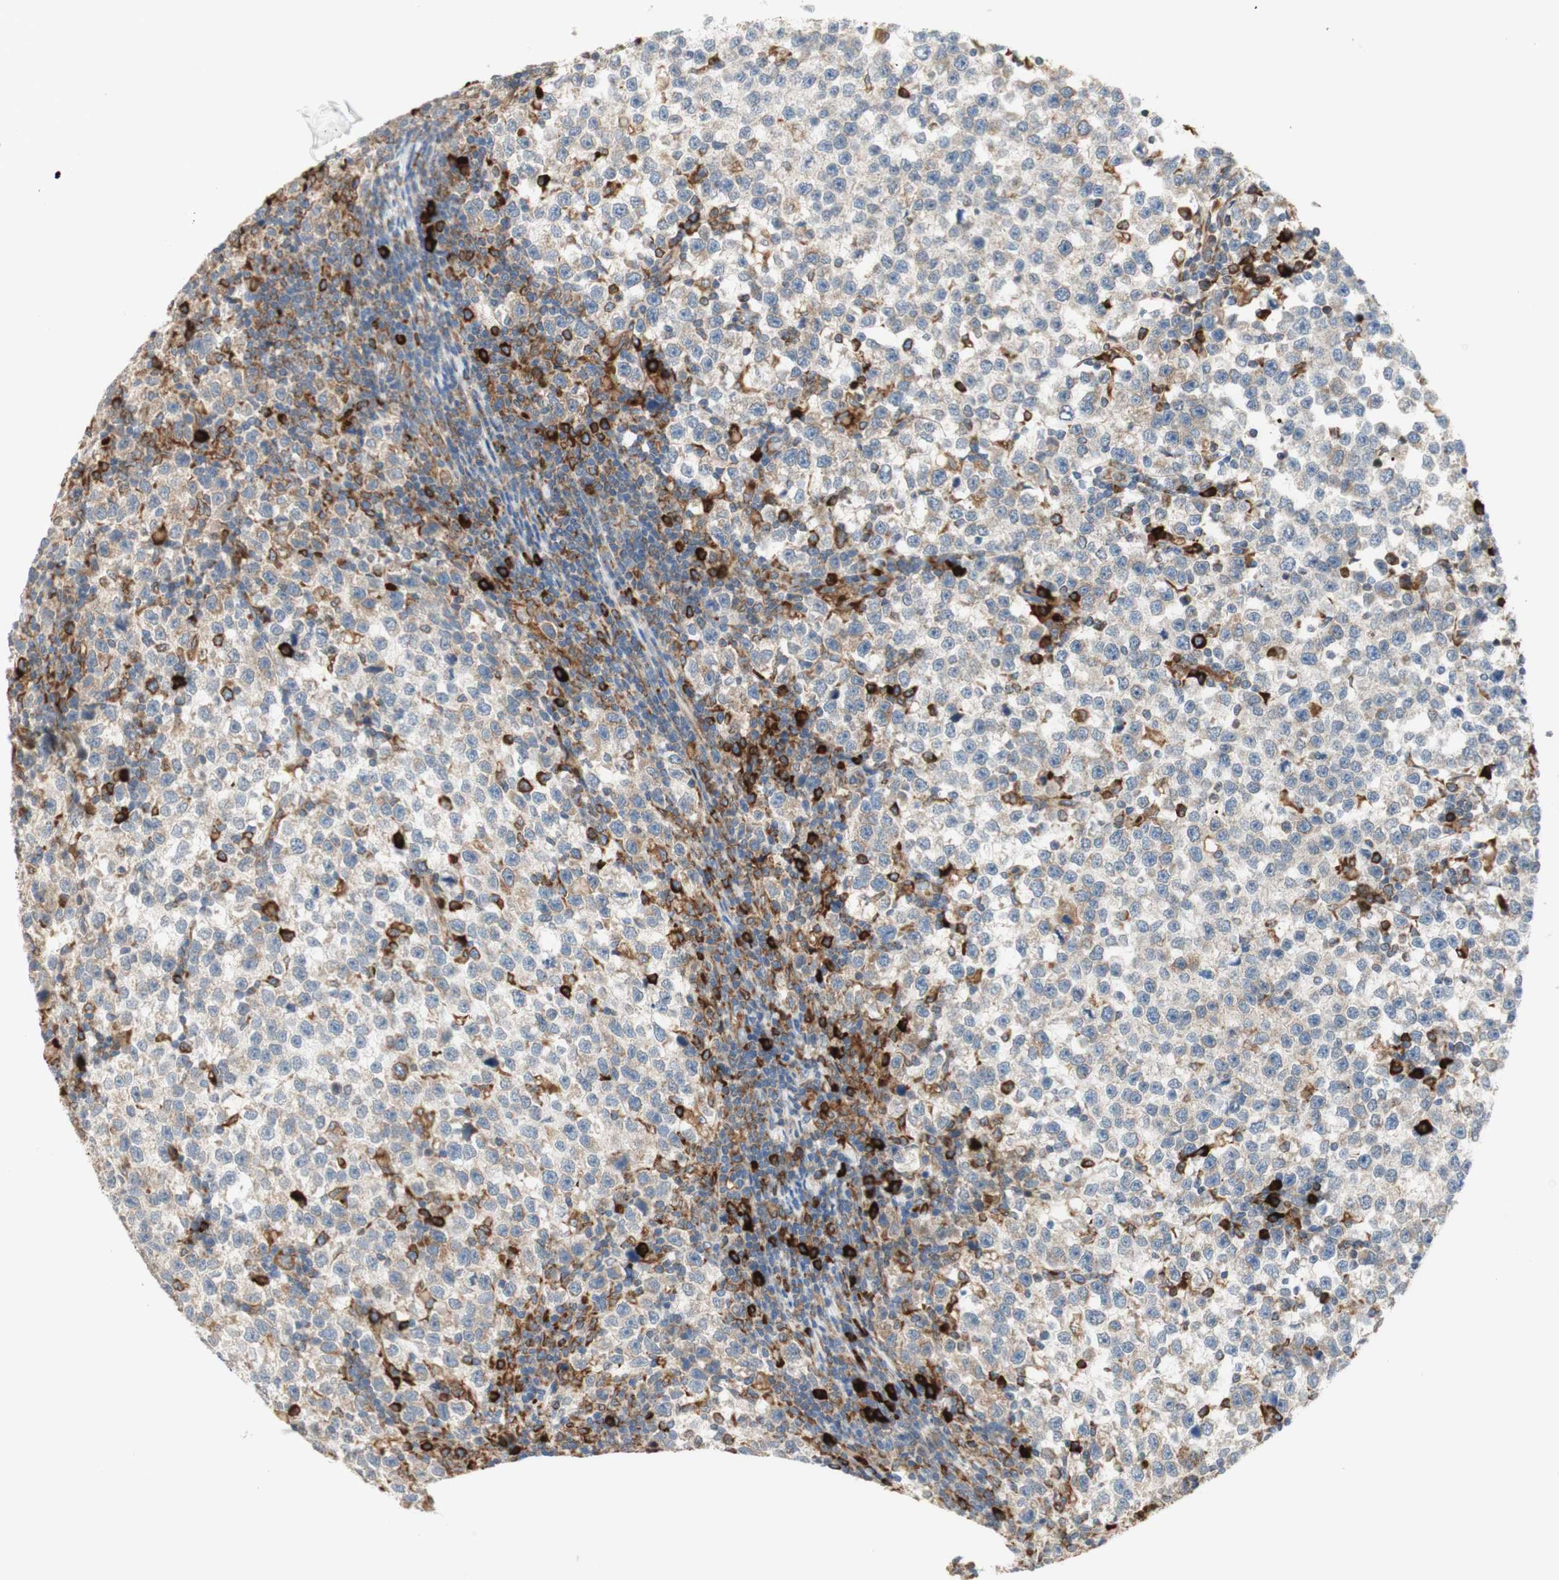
{"staining": {"intensity": "weak", "quantity": "25%-75%", "location": "cytoplasmic/membranous"}, "tissue": "testis cancer", "cell_type": "Tumor cells", "image_type": "cancer", "snomed": [{"axis": "morphology", "description": "Seminoma, NOS"}, {"axis": "topography", "description": "Testis"}], "caption": "Immunohistochemical staining of human testis seminoma reveals low levels of weak cytoplasmic/membranous staining in about 25%-75% of tumor cells.", "gene": "MANF", "patient": {"sex": "male", "age": 43}}